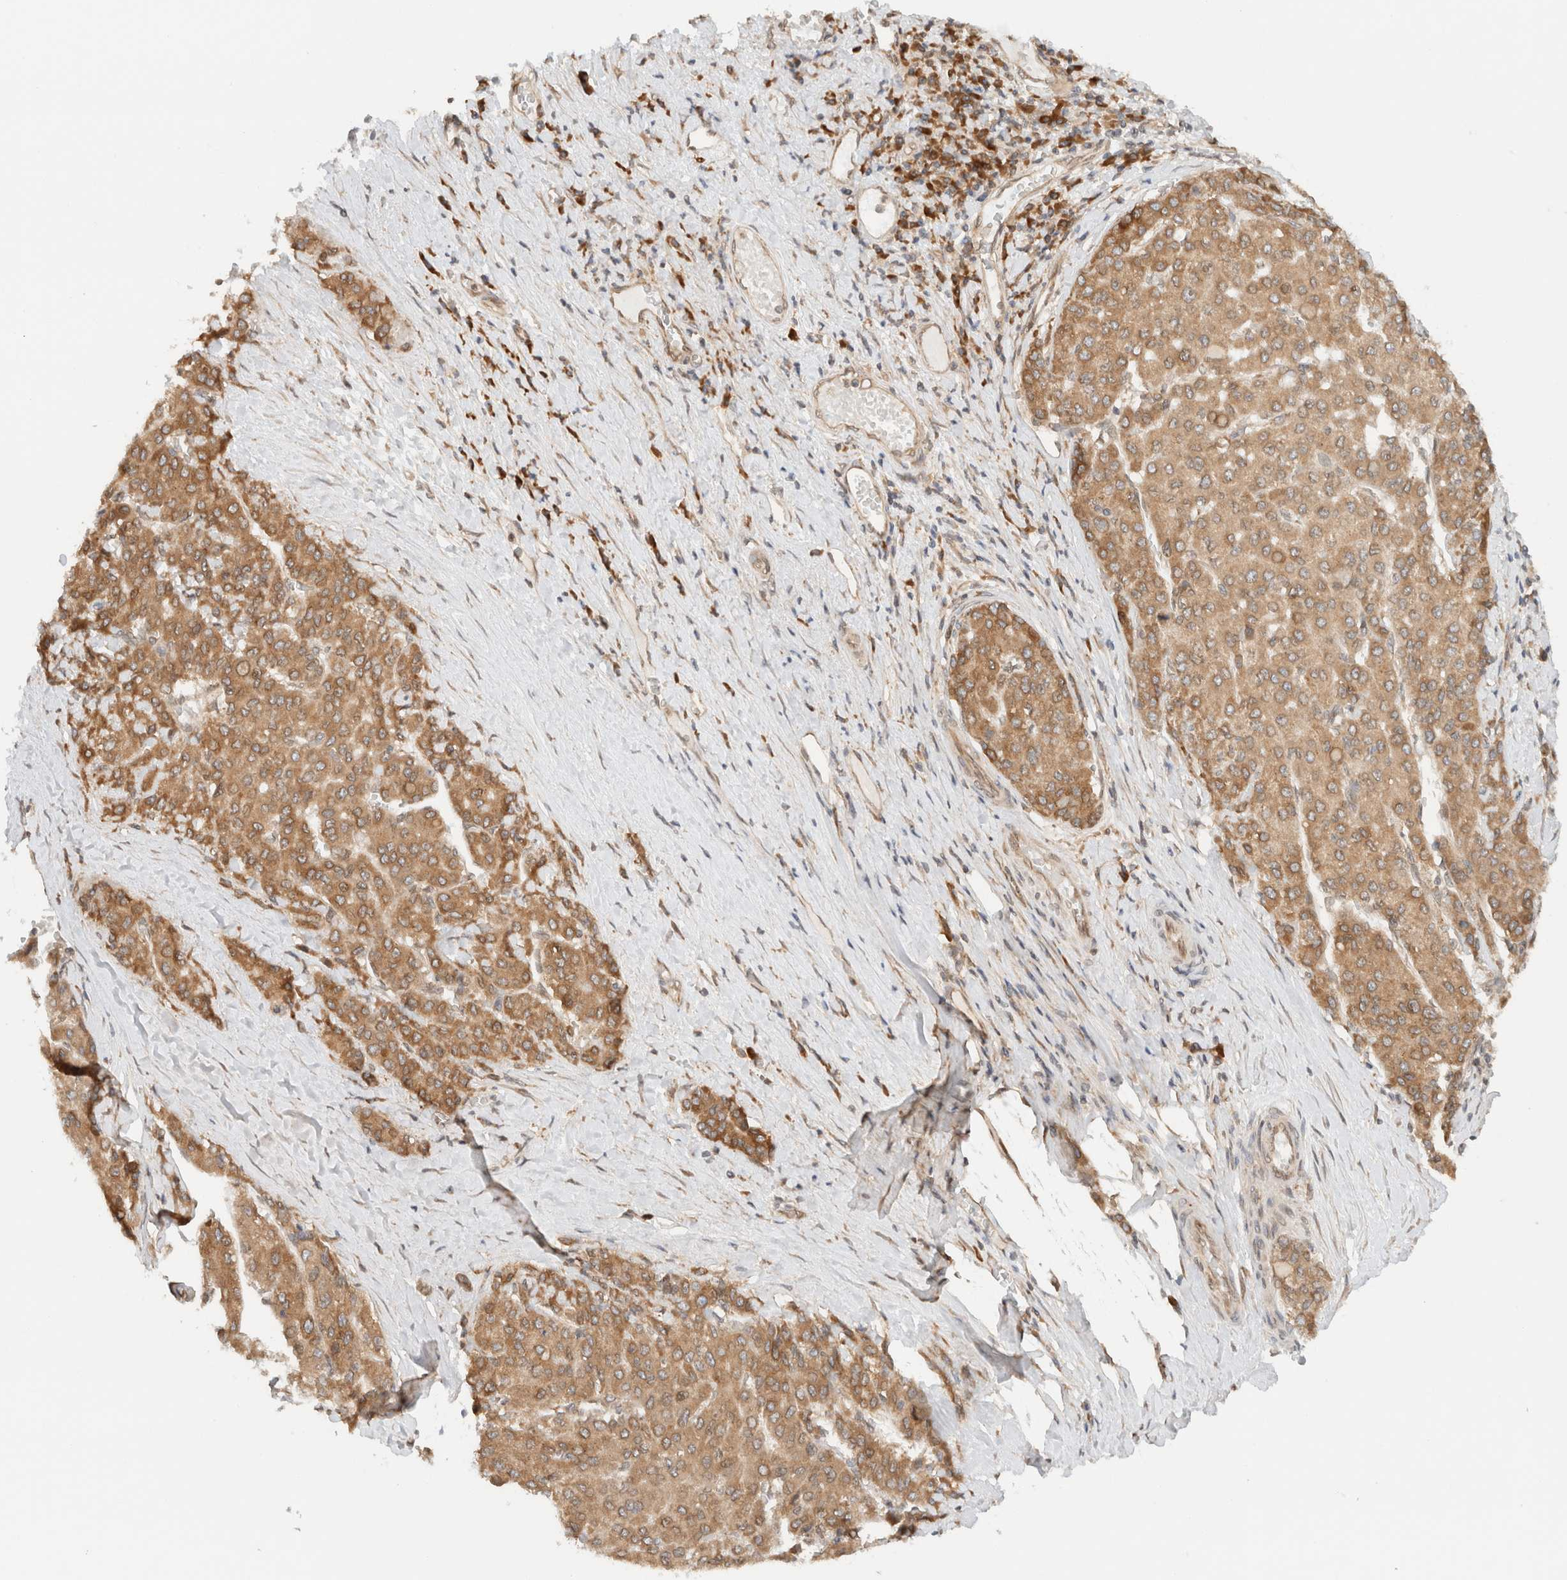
{"staining": {"intensity": "moderate", "quantity": ">75%", "location": "cytoplasmic/membranous"}, "tissue": "liver cancer", "cell_type": "Tumor cells", "image_type": "cancer", "snomed": [{"axis": "morphology", "description": "Carcinoma, Hepatocellular, NOS"}, {"axis": "topography", "description": "Liver"}], "caption": "There is medium levels of moderate cytoplasmic/membranous expression in tumor cells of liver cancer, as demonstrated by immunohistochemical staining (brown color).", "gene": "ARFGEF2", "patient": {"sex": "male", "age": 65}}